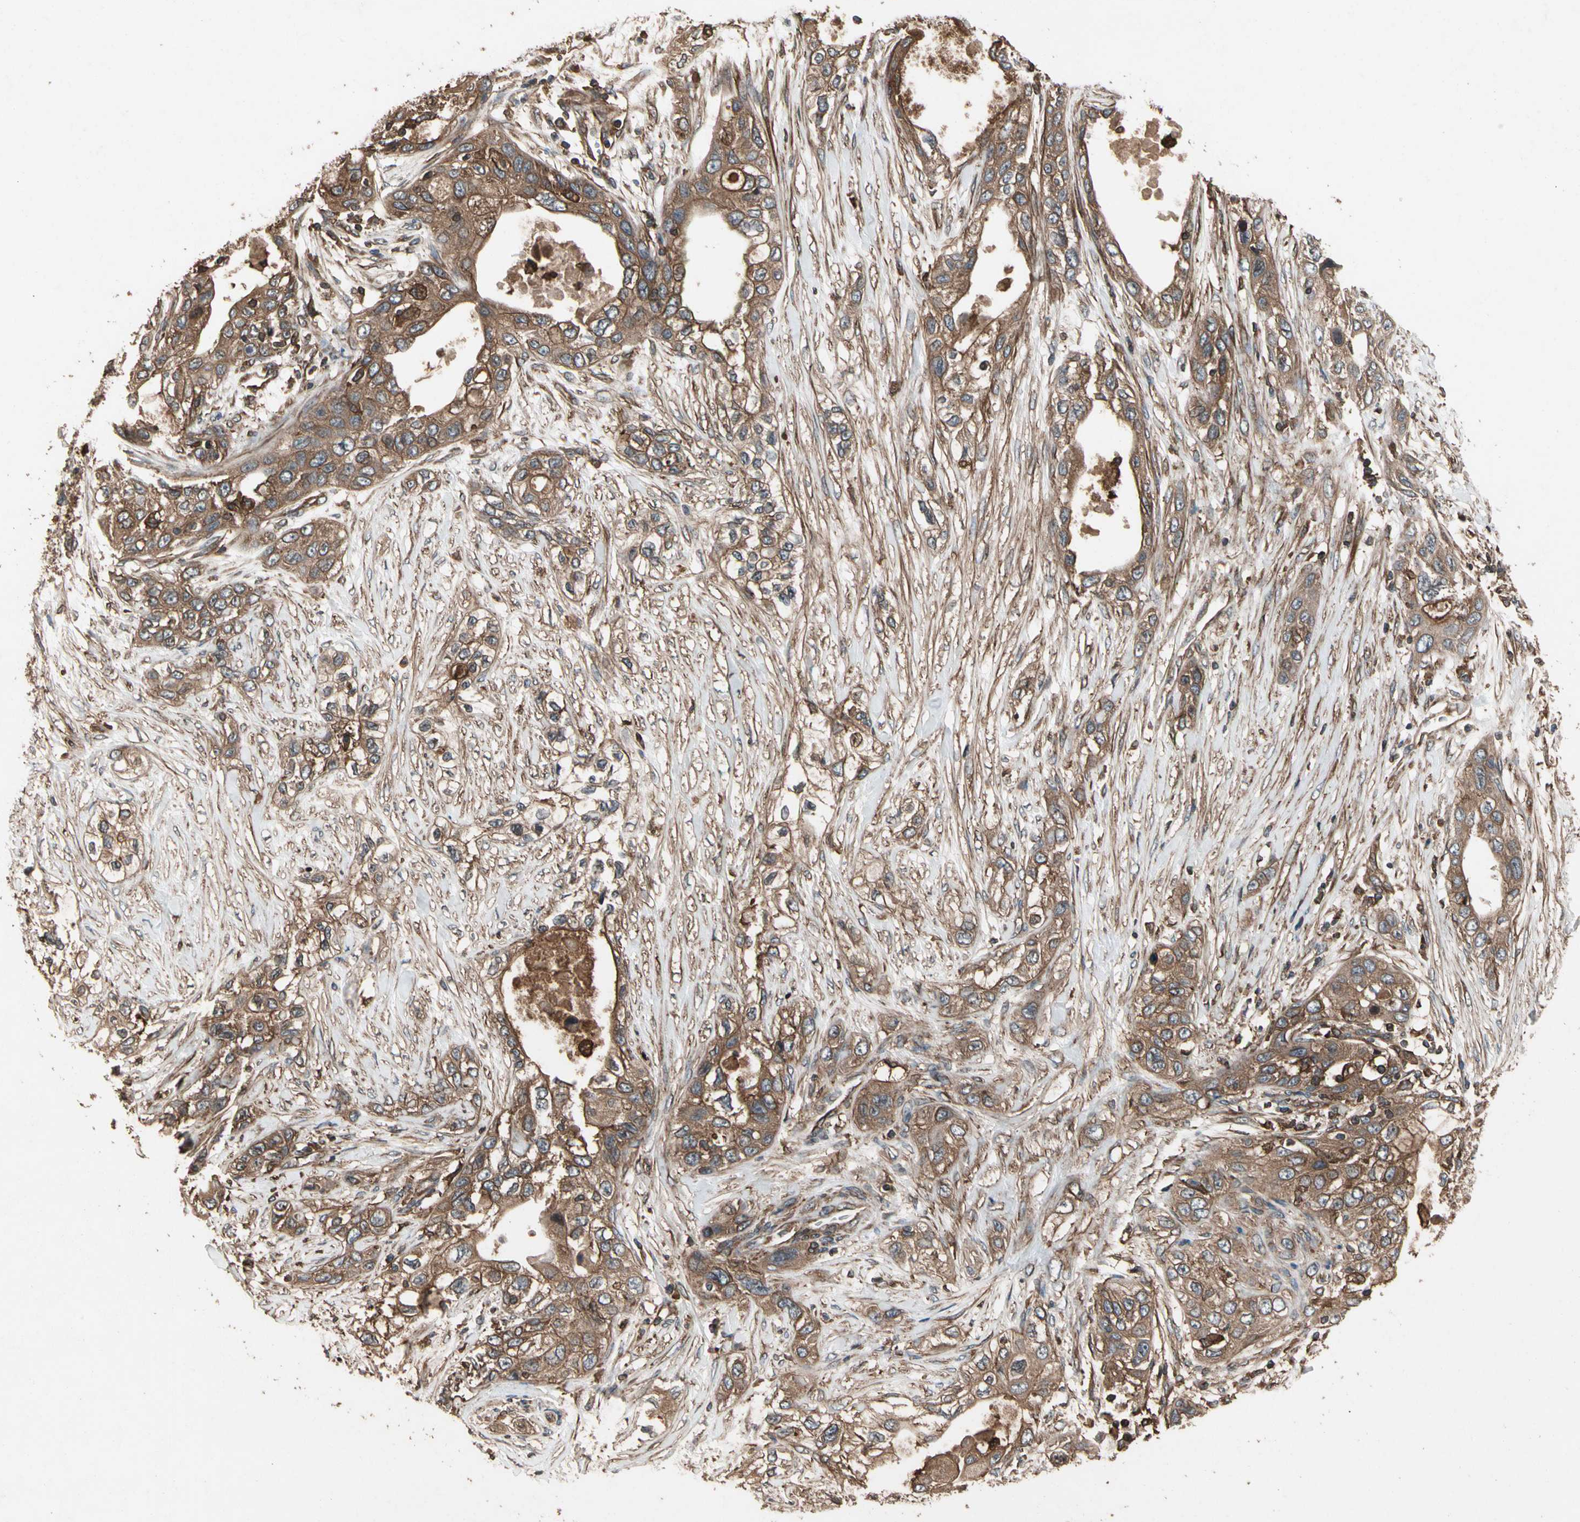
{"staining": {"intensity": "moderate", "quantity": ">75%", "location": "cytoplasmic/membranous"}, "tissue": "pancreatic cancer", "cell_type": "Tumor cells", "image_type": "cancer", "snomed": [{"axis": "morphology", "description": "Adenocarcinoma, NOS"}, {"axis": "topography", "description": "Pancreas"}], "caption": "This photomicrograph reveals pancreatic adenocarcinoma stained with immunohistochemistry (IHC) to label a protein in brown. The cytoplasmic/membranous of tumor cells show moderate positivity for the protein. Nuclei are counter-stained blue.", "gene": "AGBL2", "patient": {"sex": "female", "age": 70}}